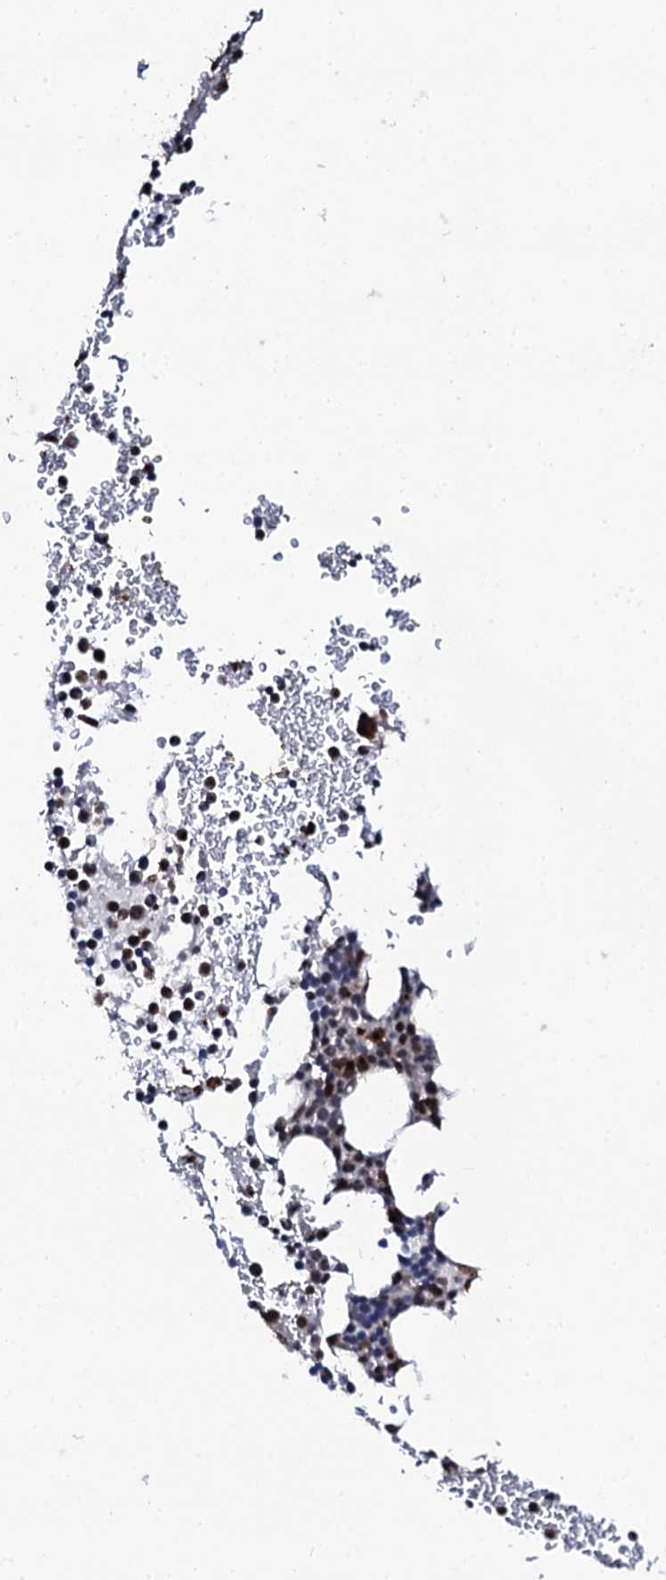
{"staining": {"intensity": "strong", "quantity": ">75%", "location": "nuclear"}, "tissue": "bone marrow", "cell_type": "Hematopoietic cells", "image_type": "normal", "snomed": [{"axis": "morphology", "description": "Normal tissue, NOS"}, {"axis": "topography", "description": "Bone marrow"}], "caption": "Protein analysis of unremarkable bone marrow shows strong nuclear positivity in about >75% of hematopoietic cells. (DAB IHC with brightfield microscopy, high magnification).", "gene": "CSTF3", "patient": {"sex": "female", "age": 76}}